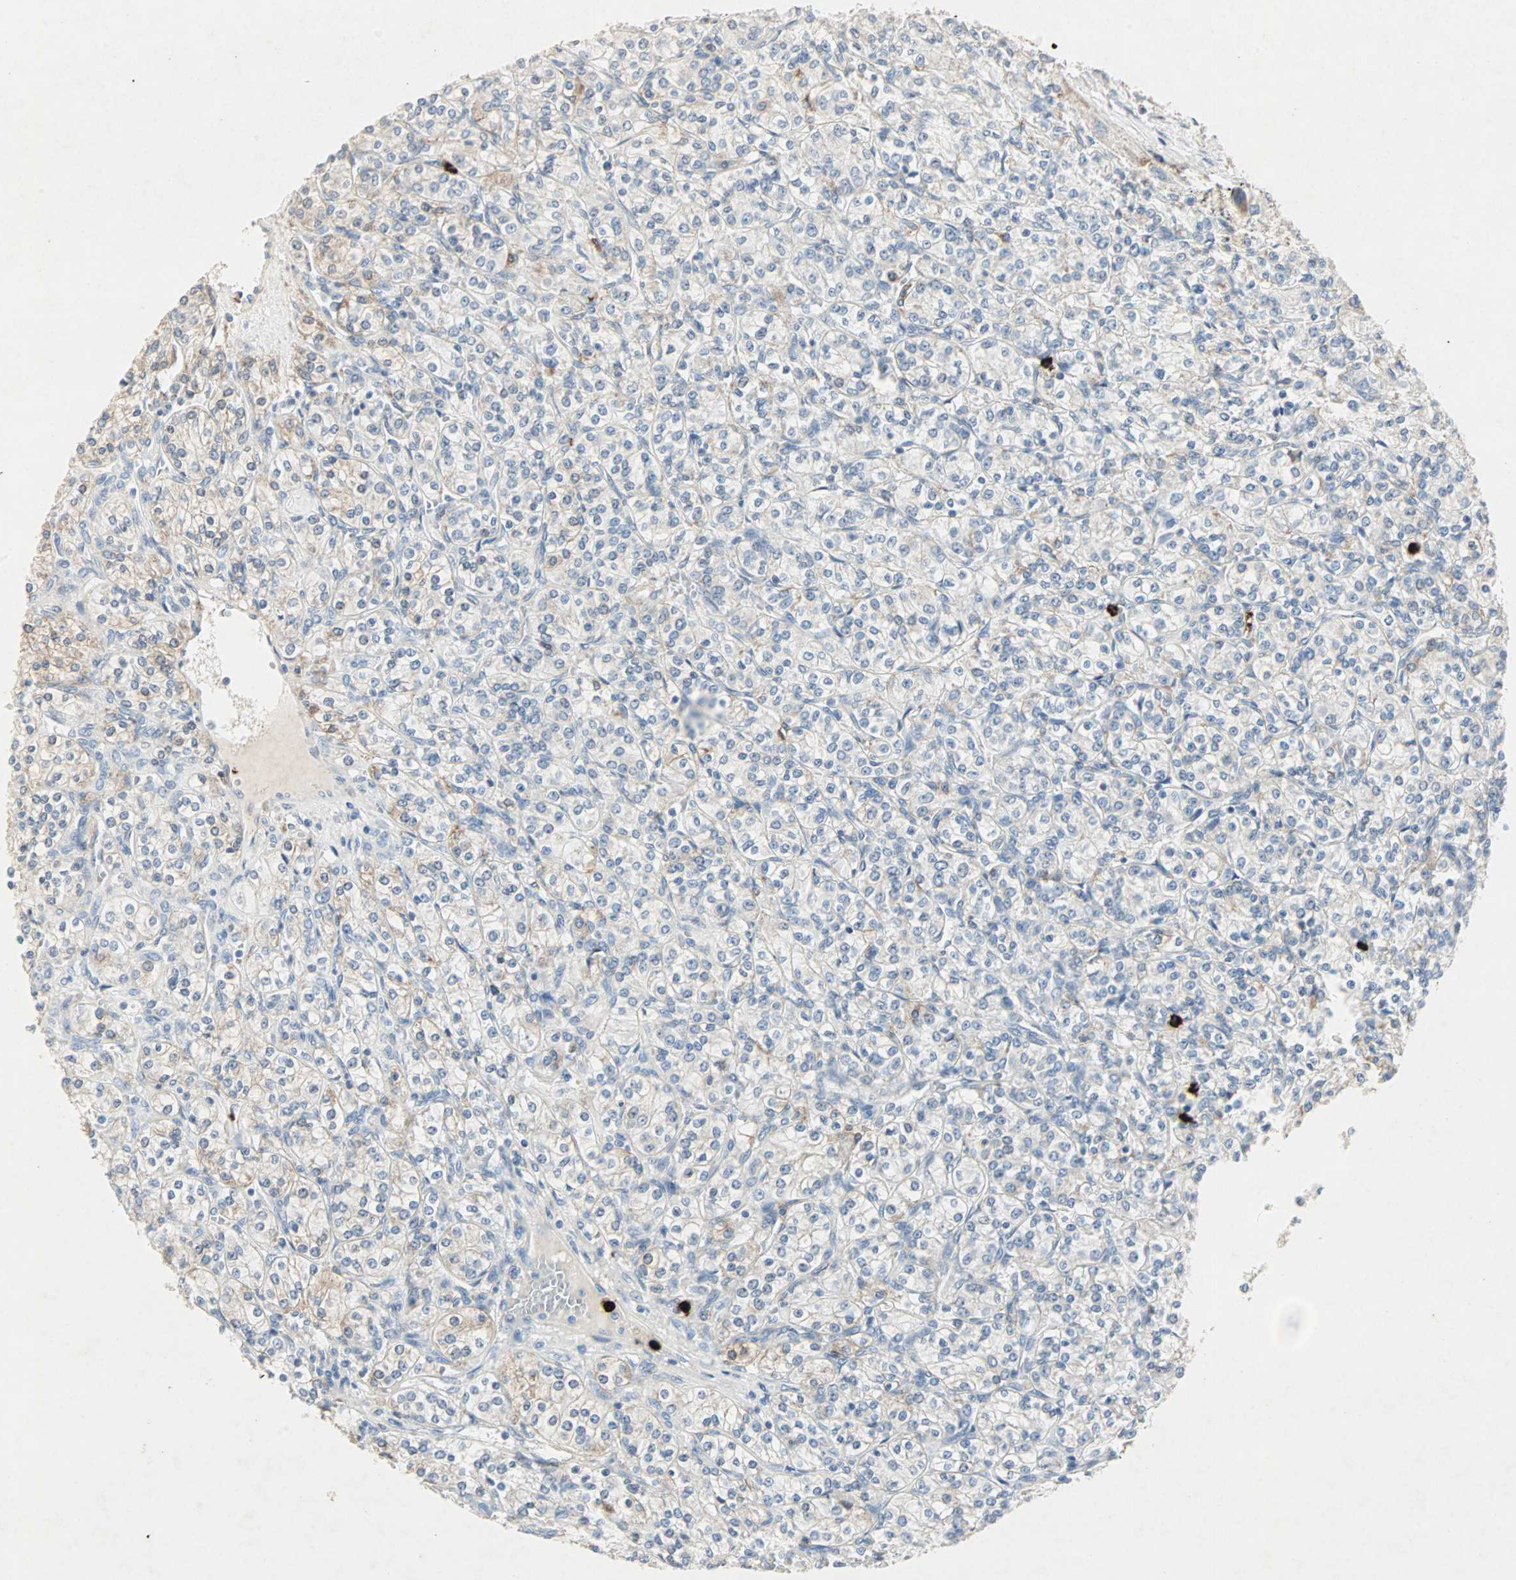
{"staining": {"intensity": "weak", "quantity": "25%-75%", "location": "cytoplasmic/membranous"}, "tissue": "renal cancer", "cell_type": "Tumor cells", "image_type": "cancer", "snomed": [{"axis": "morphology", "description": "Adenocarcinoma, NOS"}, {"axis": "topography", "description": "Kidney"}], "caption": "Immunohistochemistry (IHC) image of neoplastic tissue: human renal cancer stained using immunohistochemistry (IHC) exhibits low levels of weak protein expression localized specifically in the cytoplasmic/membranous of tumor cells, appearing as a cytoplasmic/membranous brown color.", "gene": "CEACAM6", "patient": {"sex": "male", "age": 77}}